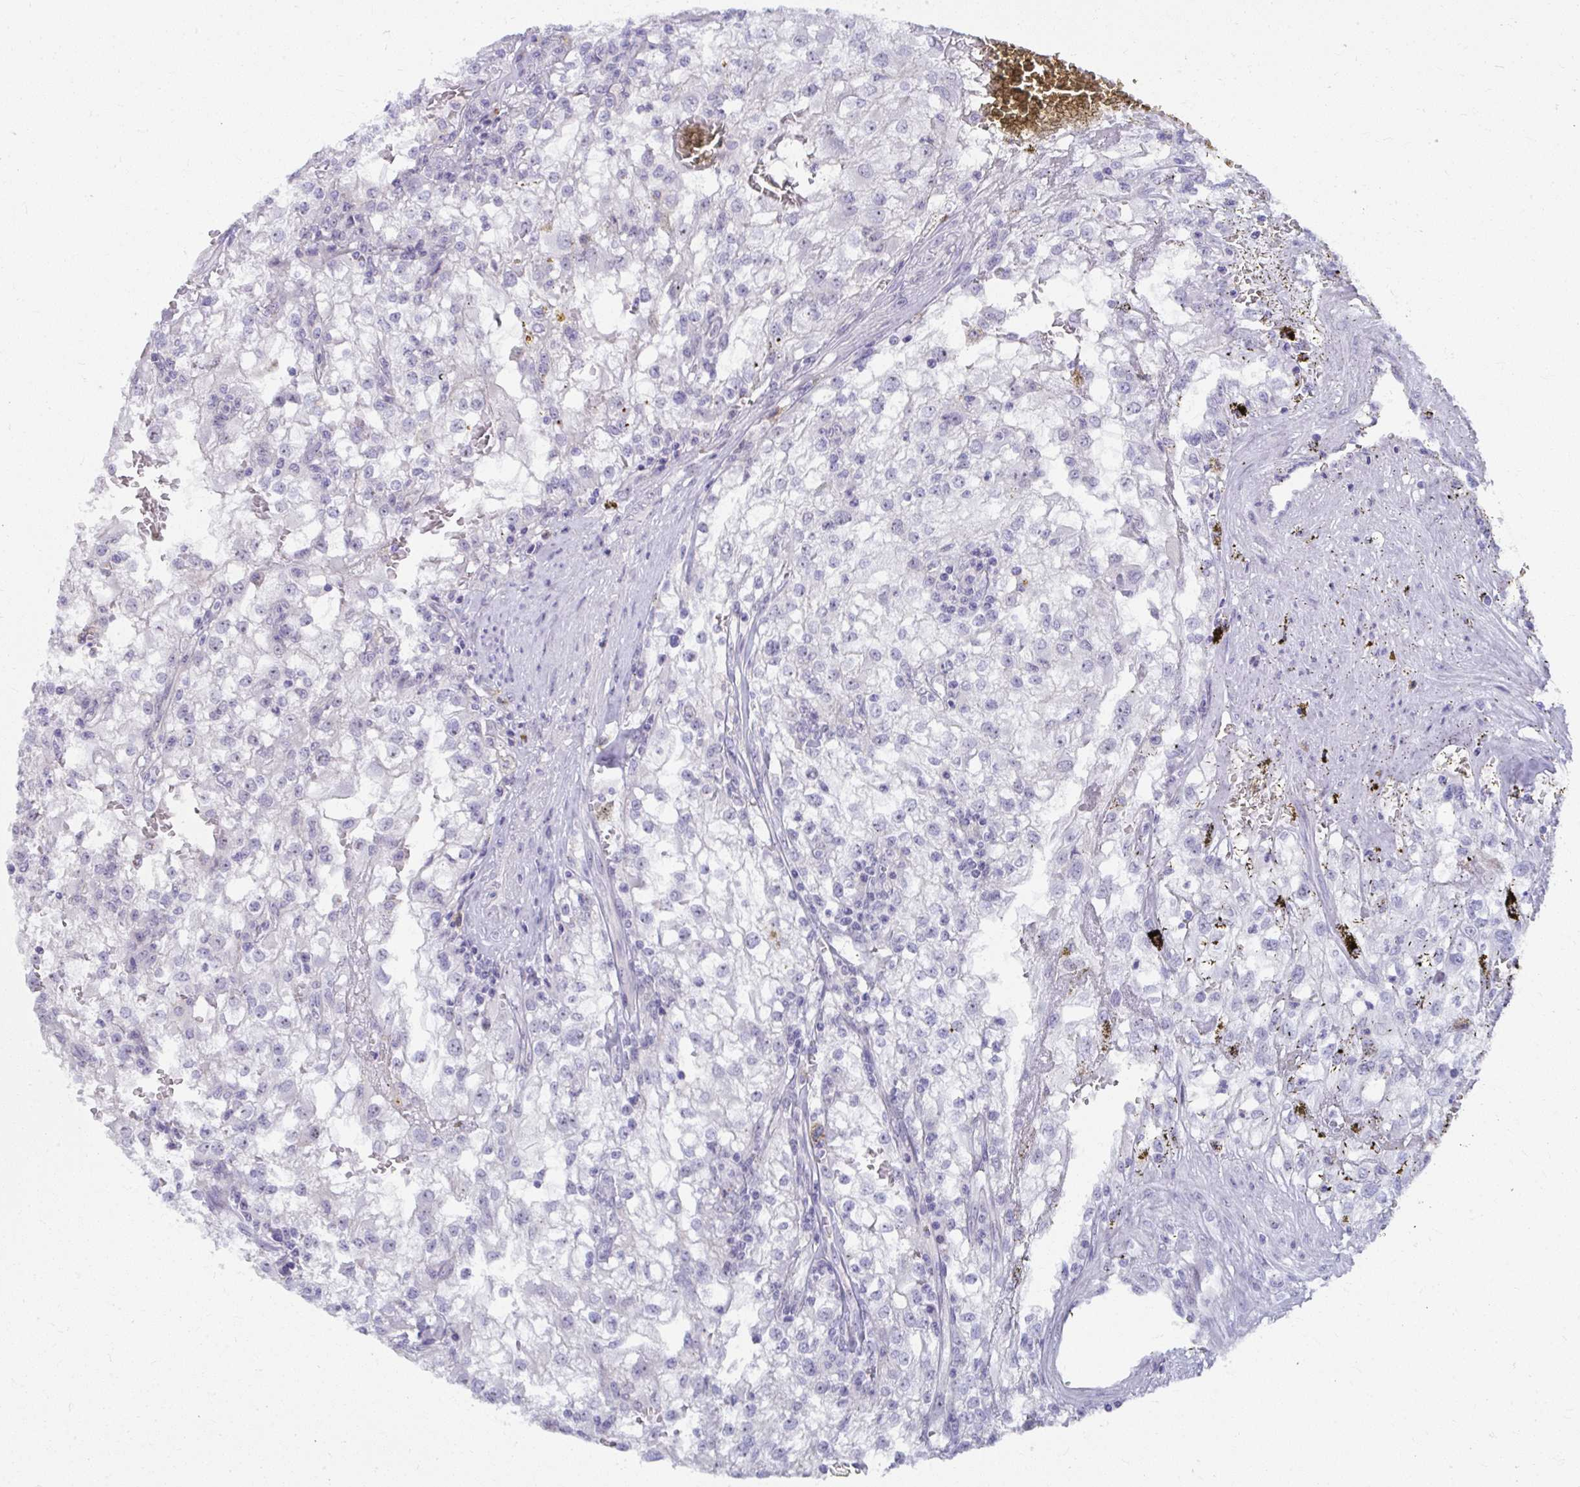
{"staining": {"intensity": "negative", "quantity": "none", "location": "none"}, "tissue": "renal cancer", "cell_type": "Tumor cells", "image_type": "cancer", "snomed": [{"axis": "morphology", "description": "Adenocarcinoma, NOS"}, {"axis": "topography", "description": "Kidney"}], "caption": "Tumor cells show no significant staining in adenocarcinoma (renal).", "gene": "MUS81", "patient": {"sex": "female", "age": 74}}